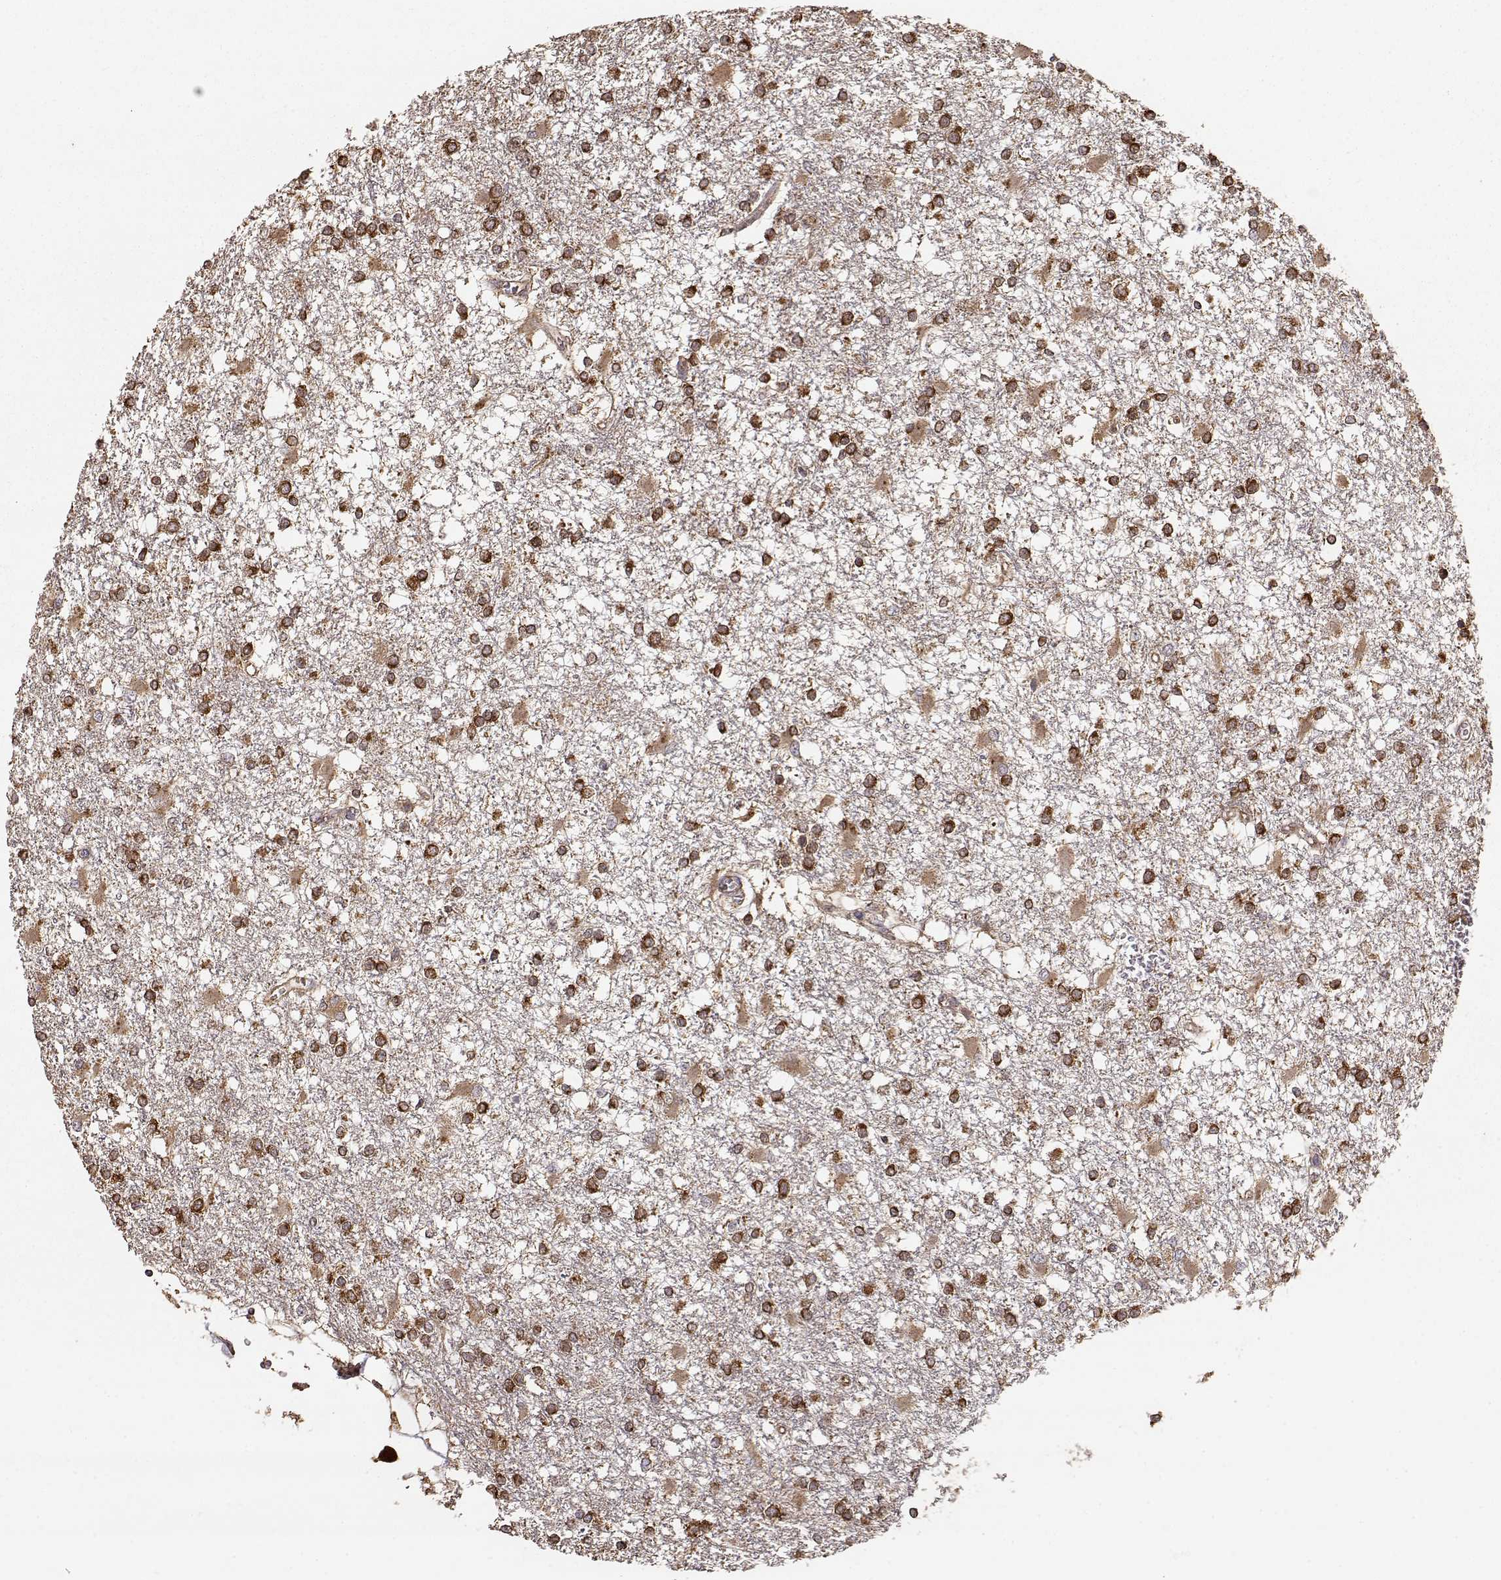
{"staining": {"intensity": "strong", "quantity": ">75%", "location": "cytoplasmic/membranous"}, "tissue": "glioma", "cell_type": "Tumor cells", "image_type": "cancer", "snomed": [{"axis": "morphology", "description": "Glioma, malignant, High grade"}, {"axis": "topography", "description": "Cerebral cortex"}], "caption": "IHC micrograph of neoplastic tissue: malignant glioma (high-grade) stained using IHC displays high levels of strong protein expression localized specifically in the cytoplasmic/membranous of tumor cells, appearing as a cytoplasmic/membranous brown color.", "gene": "TARS3", "patient": {"sex": "male", "age": 79}}